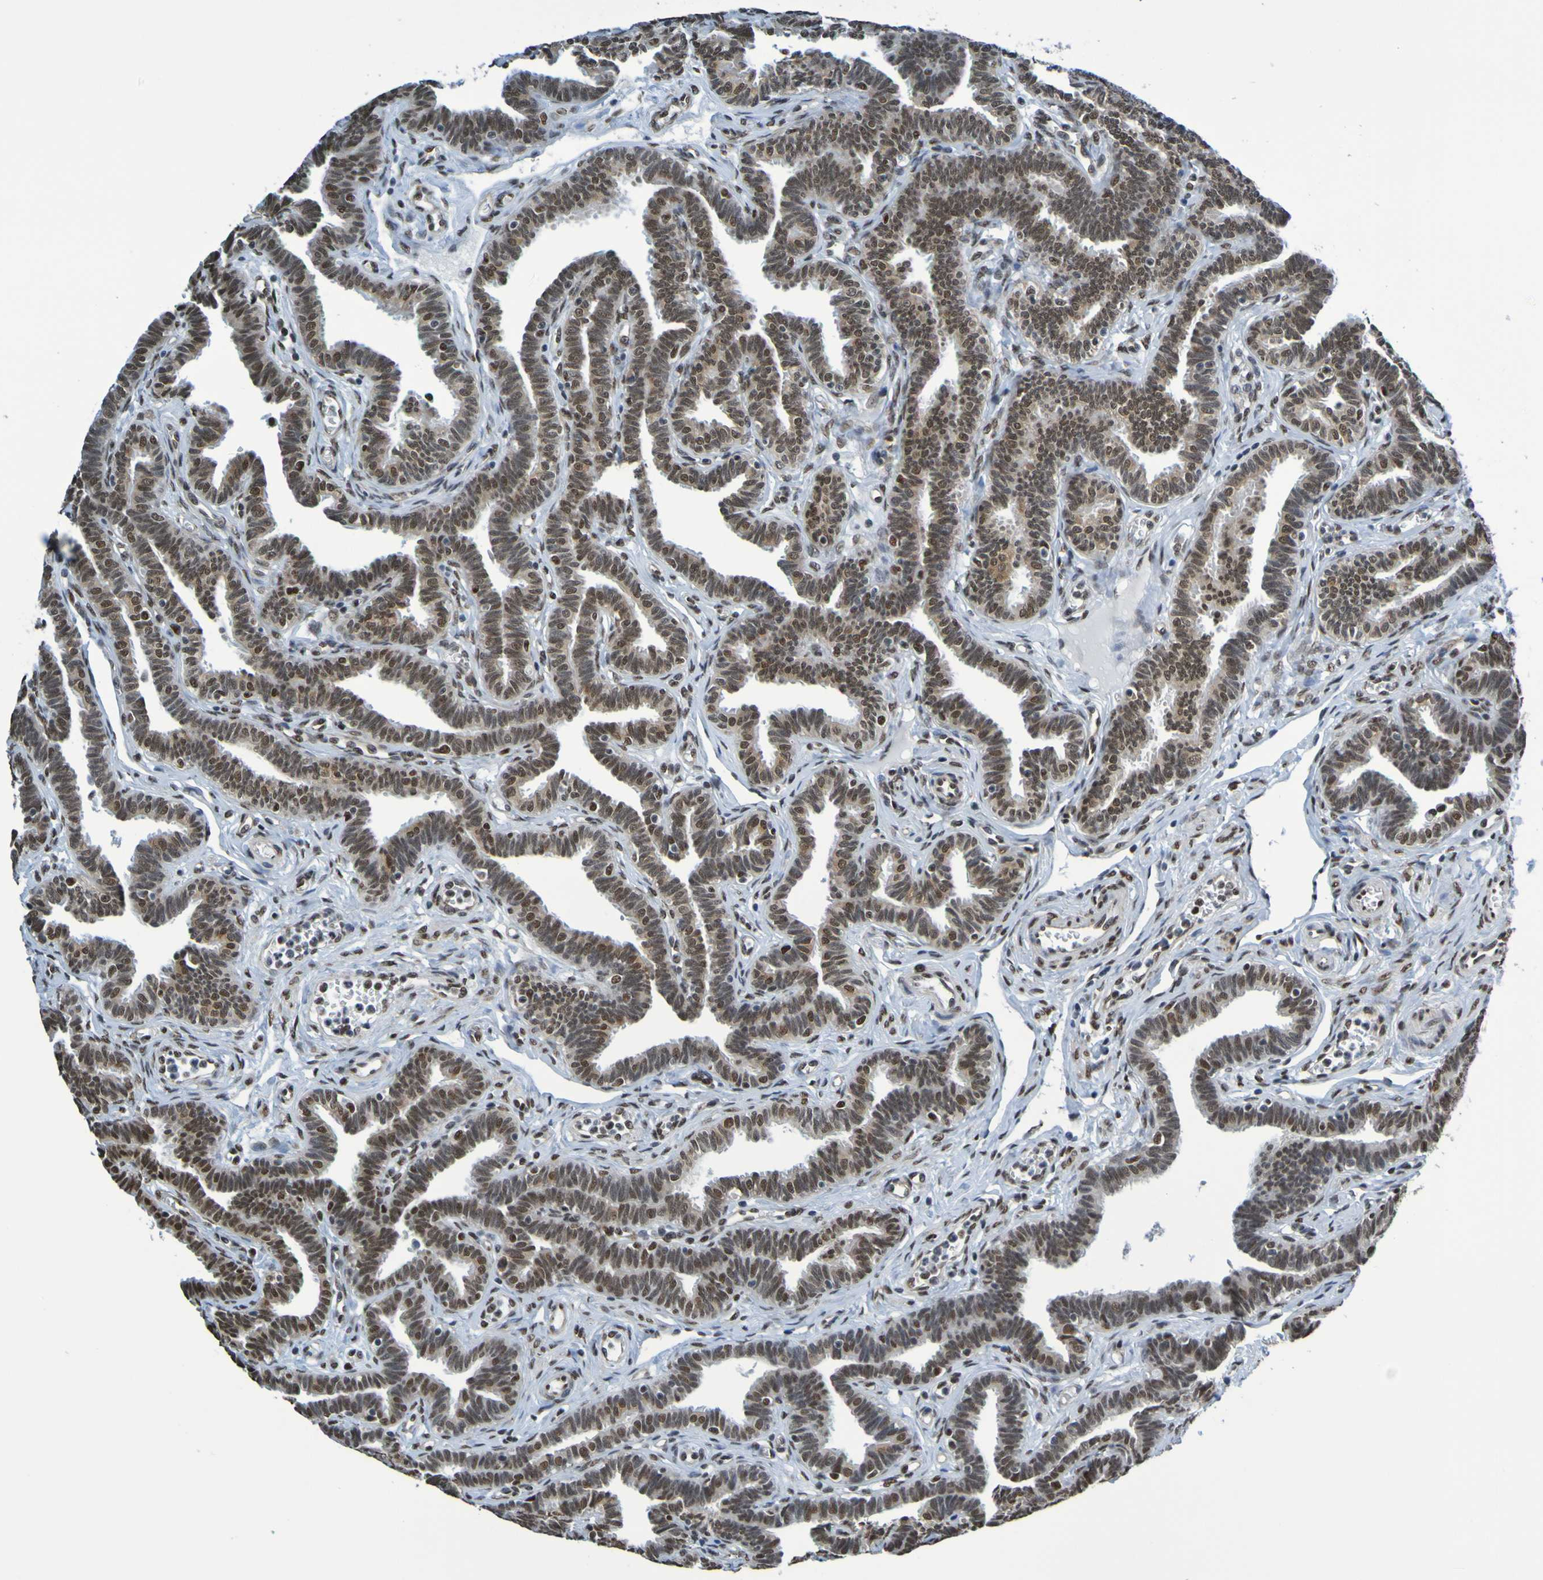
{"staining": {"intensity": "strong", "quantity": ">75%", "location": "nuclear"}, "tissue": "fallopian tube", "cell_type": "Glandular cells", "image_type": "normal", "snomed": [{"axis": "morphology", "description": "Normal tissue, NOS"}, {"axis": "topography", "description": "Fallopian tube"}, {"axis": "topography", "description": "Ovary"}], "caption": "Normal fallopian tube exhibits strong nuclear expression in approximately >75% of glandular cells, visualized by immunohistochemistry. (brown staining indicates protein expression, while blue staining denotes nuclei).", "gene": "HDAC2", "patient": {"sex": "female", "age": 23}}